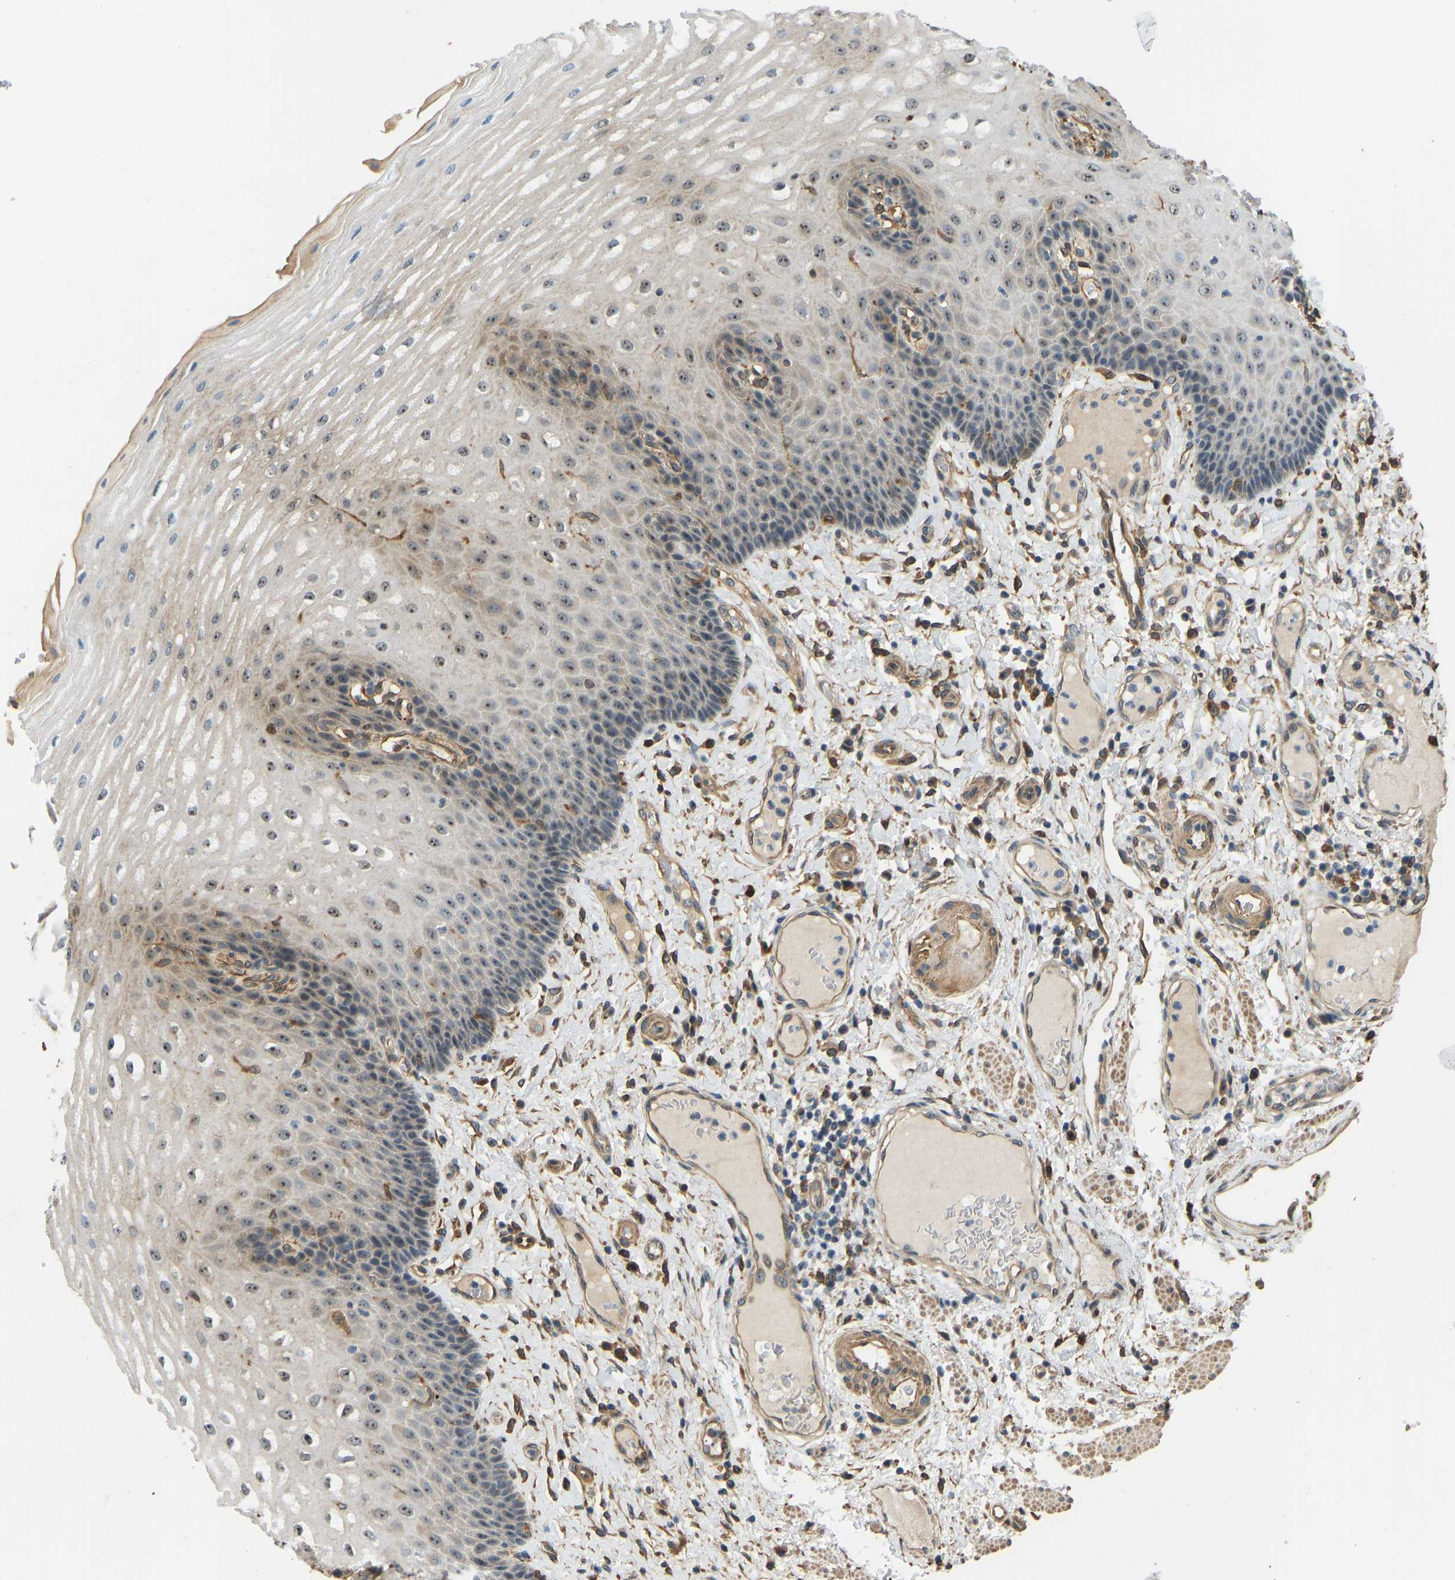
{"staining": {"intensity": "moderate", "quantity": ">75%", "location": "nuclear"}, "tissue": "esophagus", "cell_type": "Squamous epithelial cells", "image_type": "normal", "snomed": [{"axis": "morphology", "description": "Normal tissue, NOS"}, {"axis": "topography", "description": "Esophagus"}], "caption": "Protein expression analysis of unremarkable human esophagus reveals moderate nuclear expression in approximately >75% of squamous epithelial cells.", "gene": "OS9", "patient": {"sex": "male", "age": 54}}